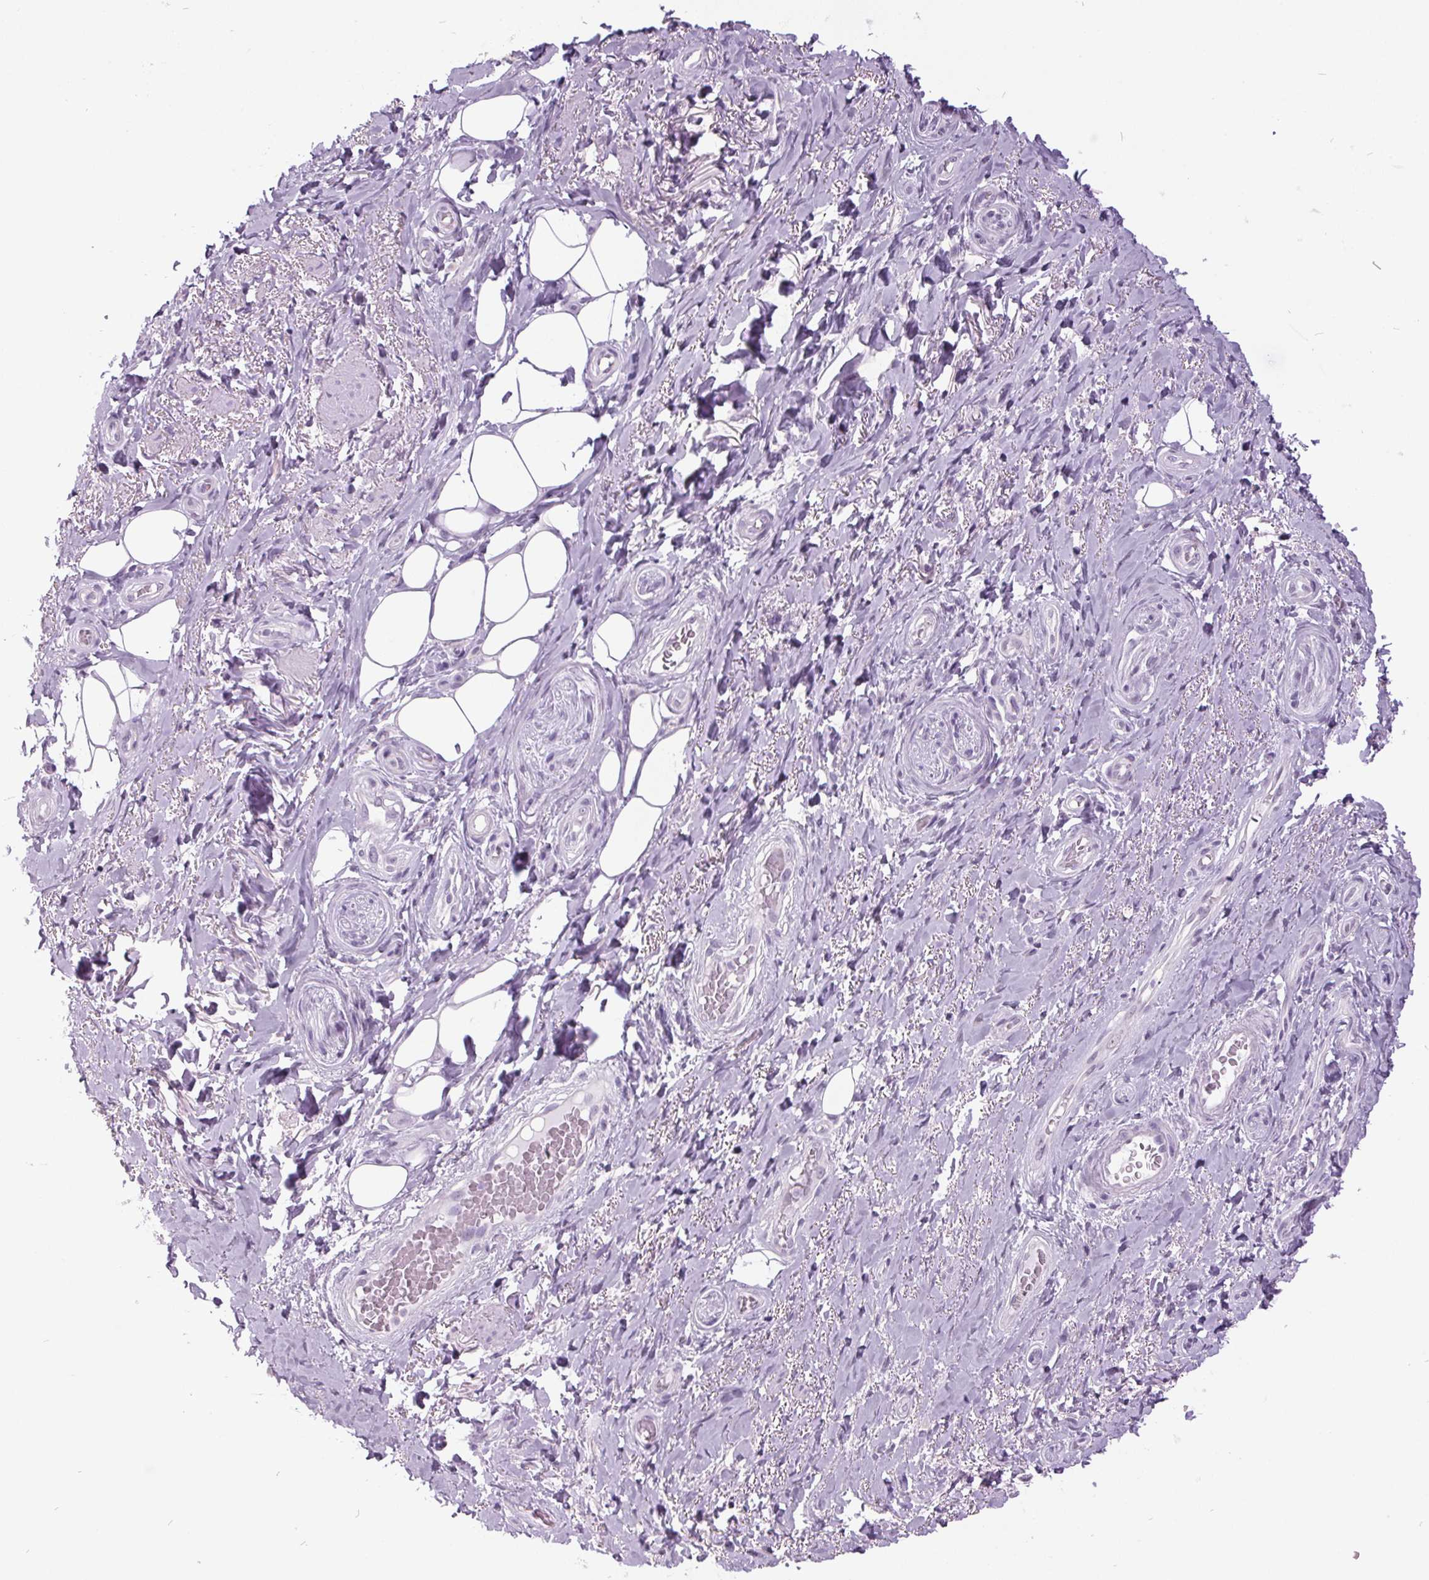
{"staining": {"intensity": "negative", "quantity": "none", "location": "none"}, "tissue": "adipose tissue", "cell_type": "Adipocytes", "image_type": "normal", "snomed": [{"axis": "morphology", "description": "Normal tissue, NOS"}, {"axis": "topography", "description": "Anal"}, {"axis": "topography", "description": "Peripheral nerve tissue"}], "caption": "Human adipose tissue stained for a protein using immunohistochemistry displays no expression in adipocytes.", "gene": "ODAD2", "patient": {"sex": "male", "age": 53}}